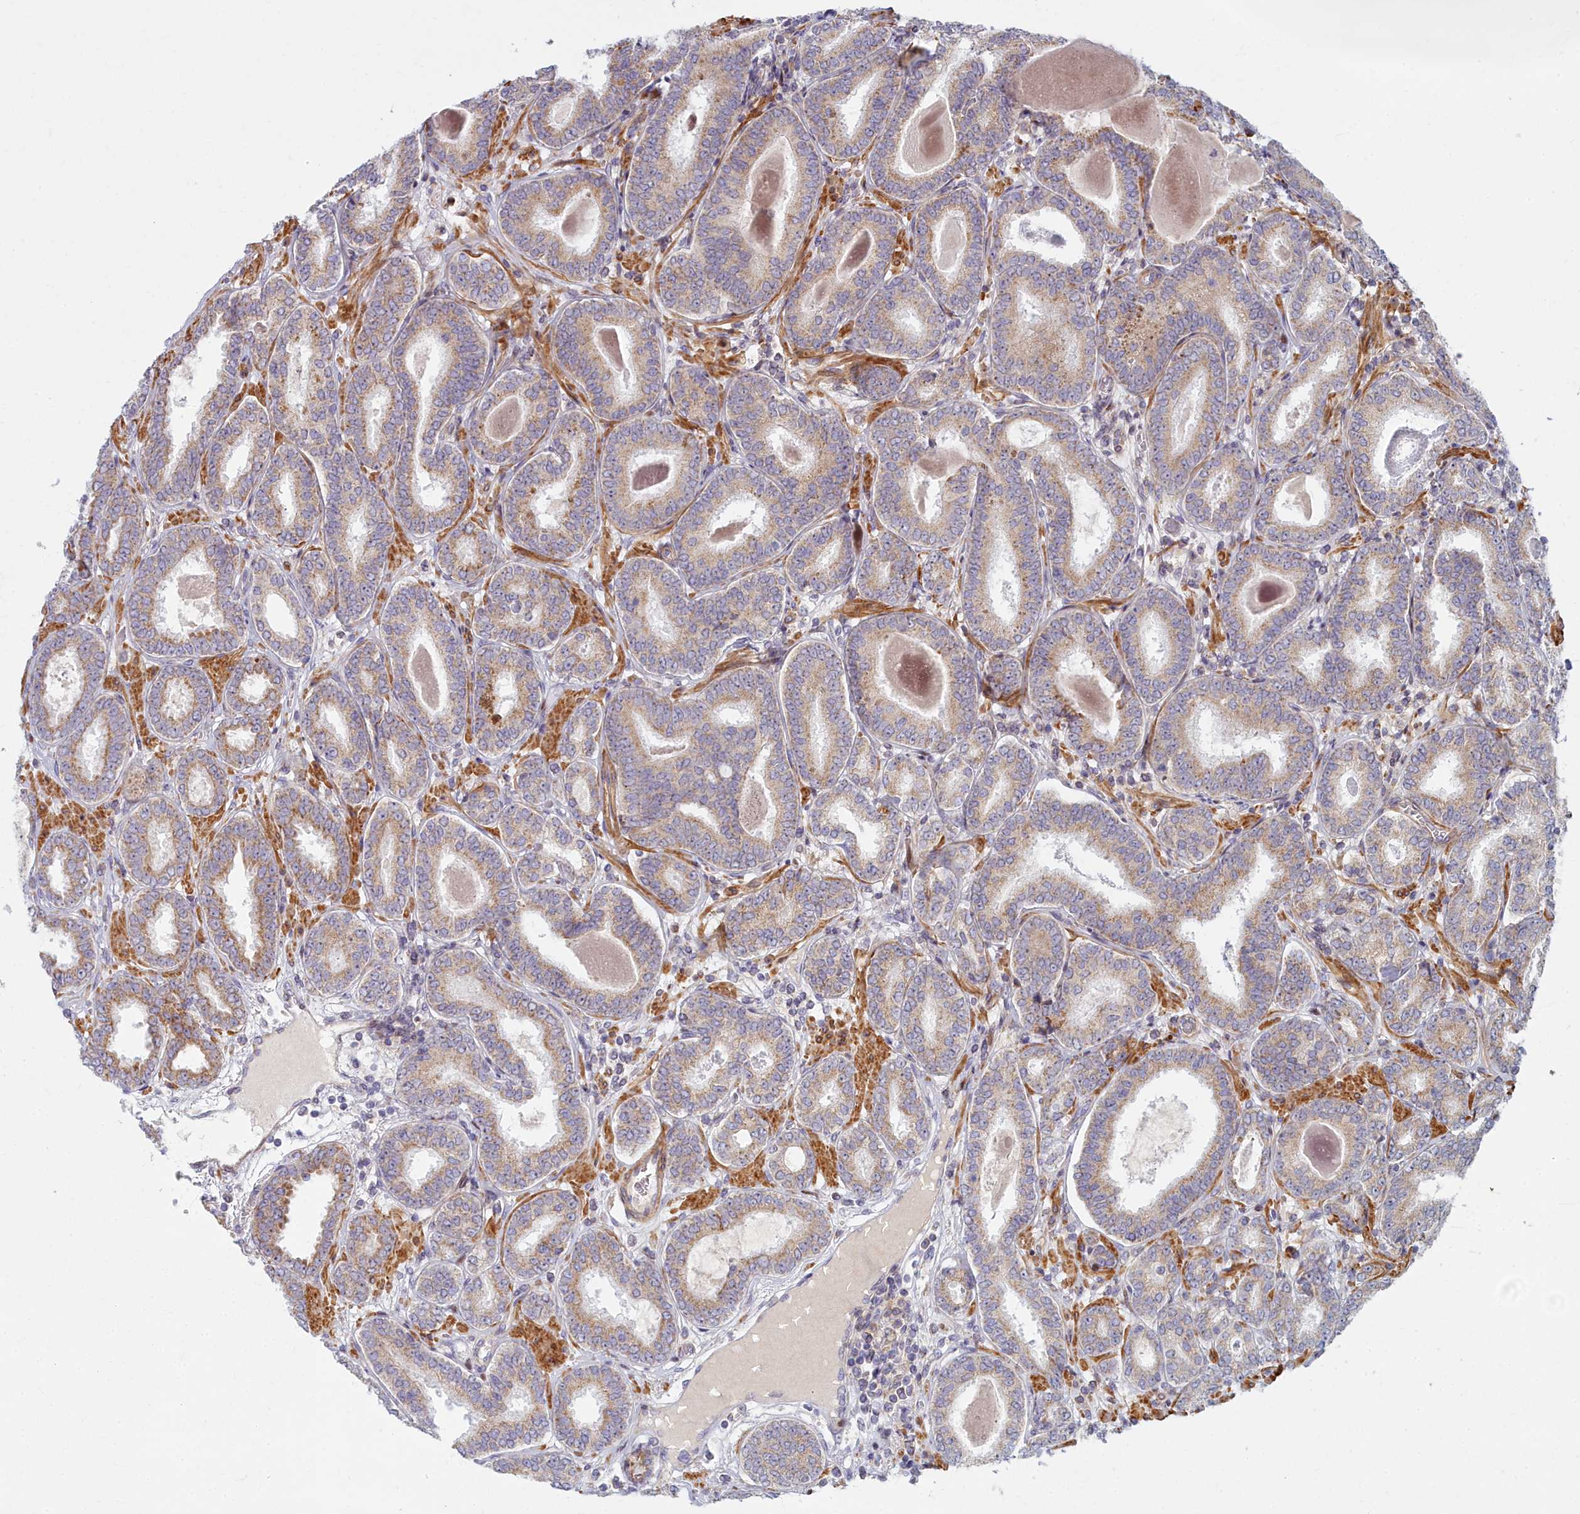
{"staining": {"intensity": "moderate", "quantity": "25%-75%", "location": "cytoplasmic/membranous"}, "tissue": "prostate cancer", "cell_type": "Tumor cells", "image_type": "cancer", "snomed": [{"axis": "morphology", "description": "Adenocarcinoma, High grade"}, {"axis": "topography", "description": "Prostate"}], "caption": "Brown immunohistochemical staining in prostate adenocarcinoma (high-grade) displays moderate cytoplasmic/membranous expression in about 25%-75% of tumor cells.", "gene": "C15orf40", "patient": {"sex": "male", "age": 72}}